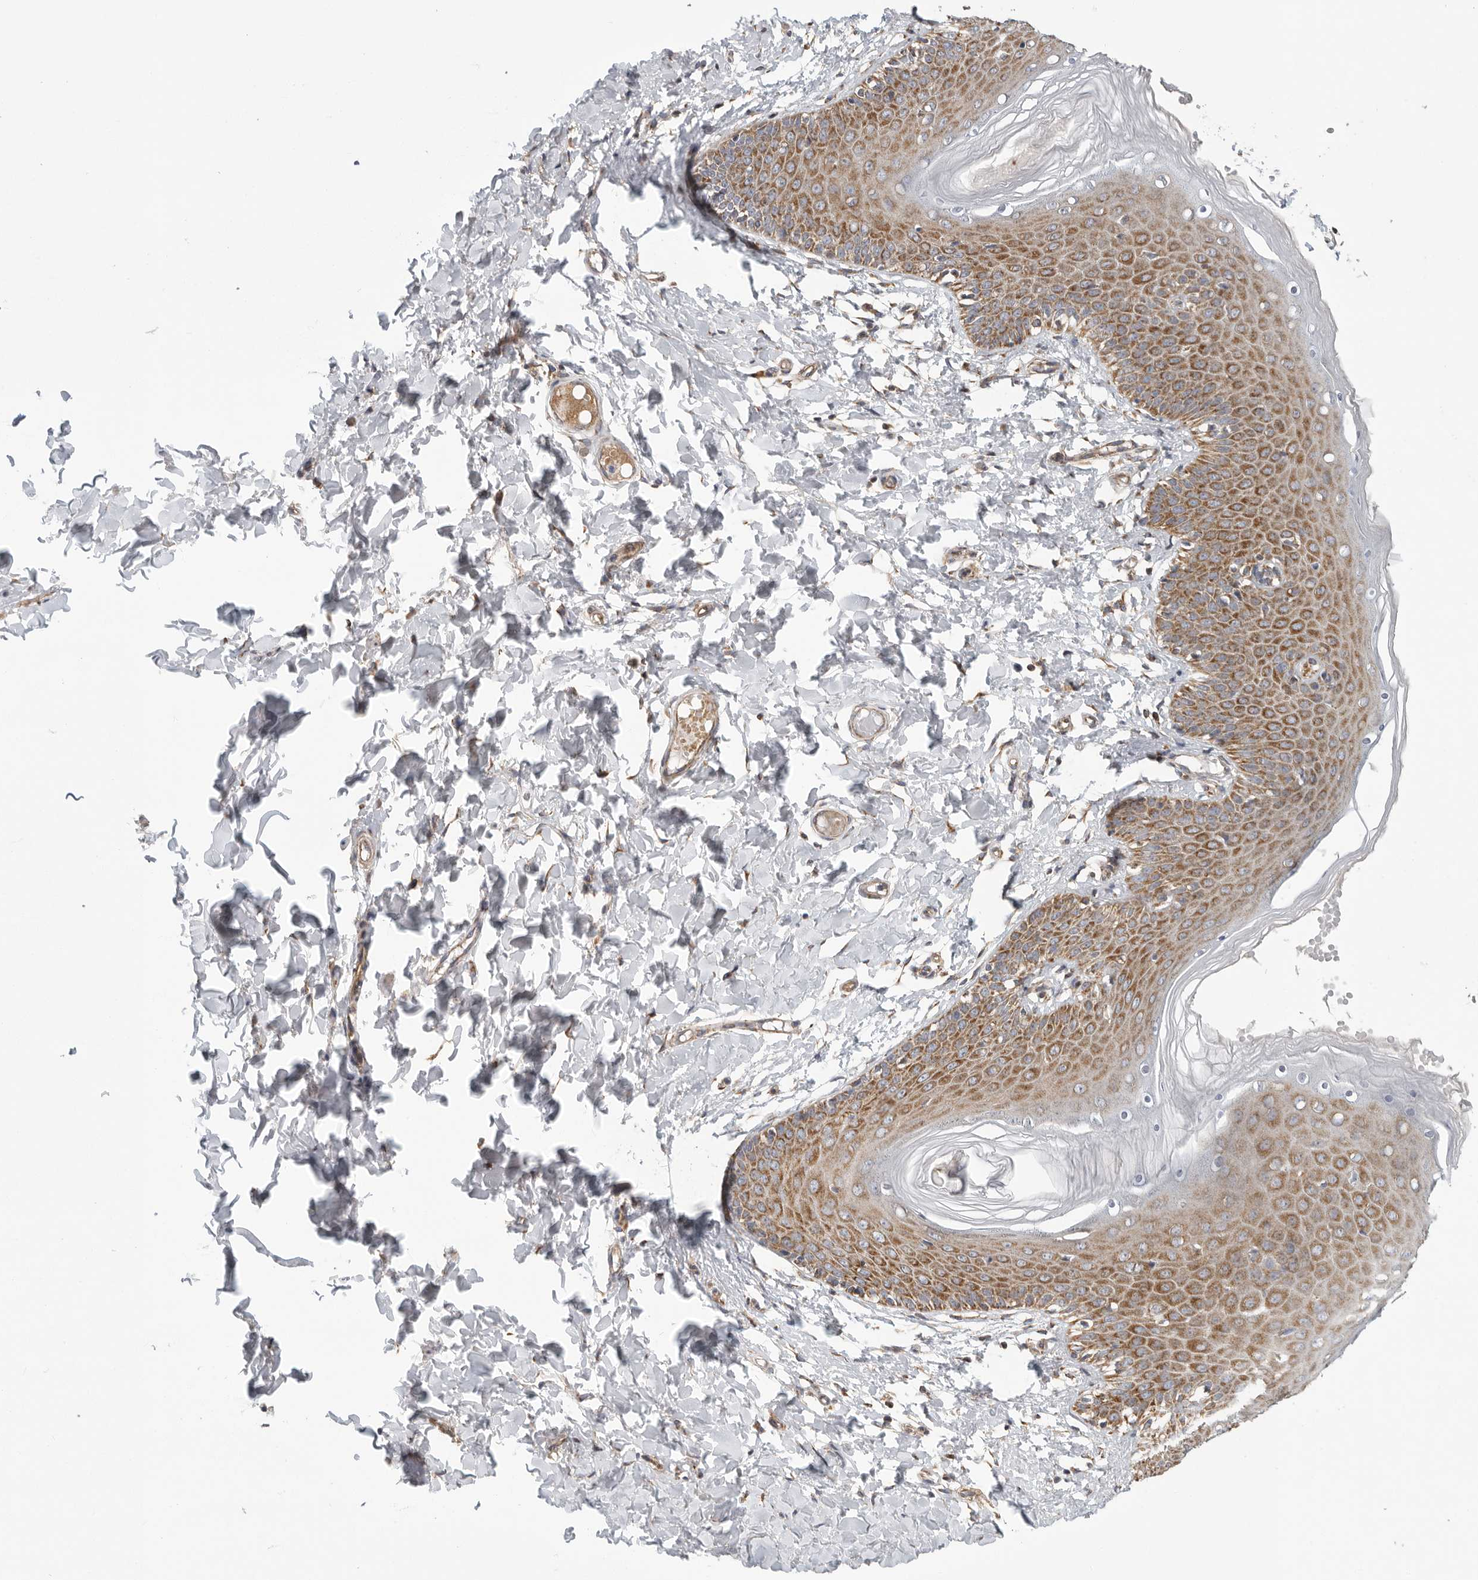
{"staining": {"intensity": "moderate", "quantity": ">75%", "location": "cytoplasmic/membranous"}, "tissue": "skin", "cell_type": "Epidermal cells", "image_type": "normal", "snomed": [{"axis": "morphology", "description": "Normal tissue, NOS"}, {"axis": "topography", "description": "Vulva"}], "caption": "Skin was stained to show a protein in brown. There is medium levels of moderate cytoplasmic/membranous positivity in about >75% of epidermal cells. The staining was performed using DAB (3,3'-diaminobenzidine) to visualize the protein expression in brown, while the nuclei were stained in blue with hematoxylin (Magnification: 20x).", "gene": "FKBP8", "patient": {"sex": "female", "age": 66}}